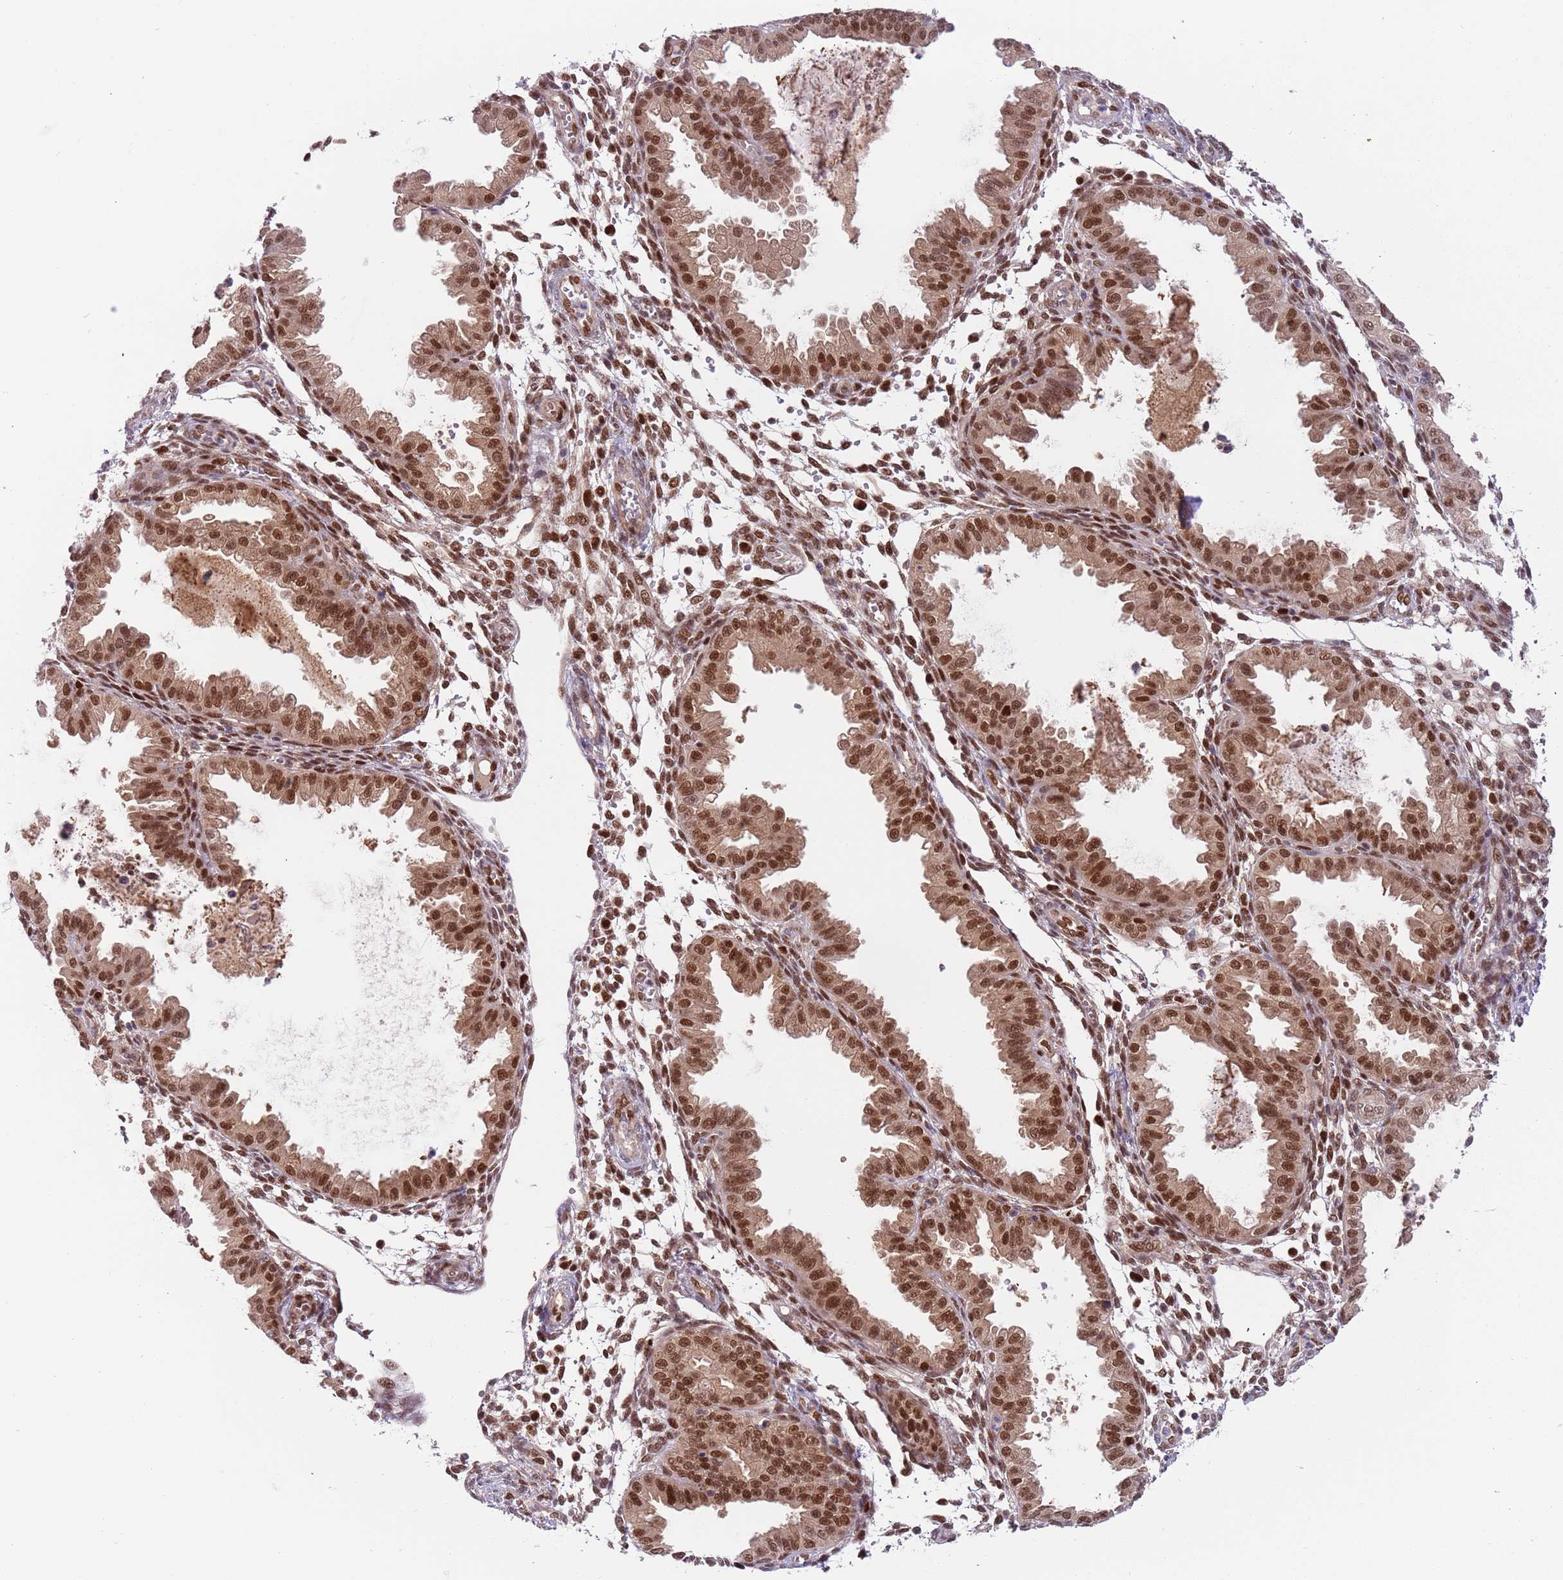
{"staining": {"intensity": "moderate", "quantity": "25%-75%", "location": "nuclear"}, "tissue": "endometrium", "cell_type": "Cells in endometrial stroma", "image_type": "normal", "snomed": [{"axis": "morphology", "description": "Normal tissue, NOS"}, {"axis": "topography", "description": "Endometrium"}], "caption": "Cells in endometrial stroma demonstrate medium levels of moderate nuclear positivity in about 25%-75% of cells in unremarkable human endometrium.", "gene": "RMND5B", "patient": {"sex": "female", "age": 33}}